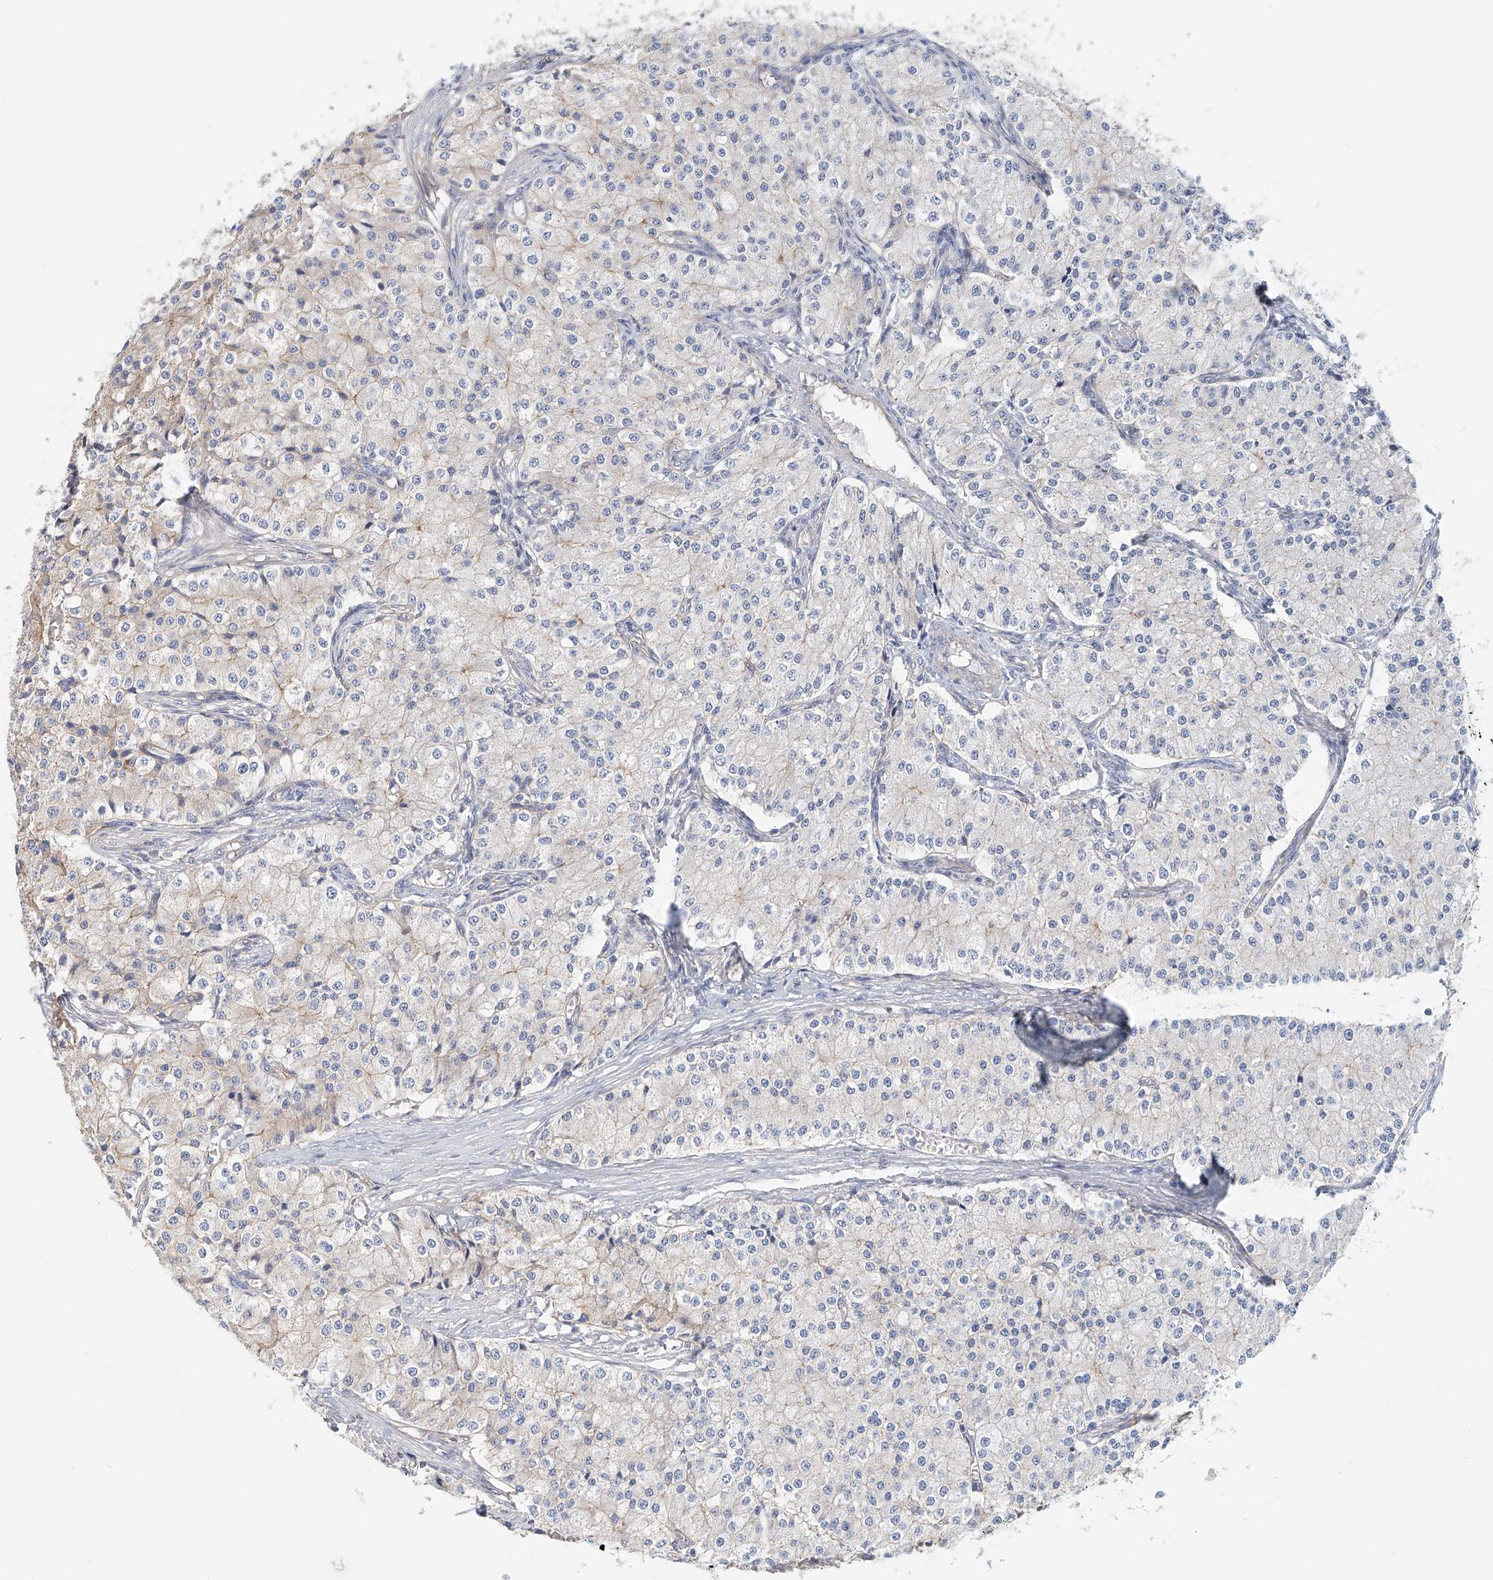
{"staining": {"intensity": "negative", "quantity": "none", "location": "none"}, "tissue": "carcinoid", "cell_type": "Tumor cells", "image_type": "cancer", "snomed": [{"axis": "morphology", "description": "Carcinoid, malignant, NOS"}, {"axis": "topography", "description": "Colon"}], "caption": "The immunohistochemistry (IHC) micrograph has no significant positivity in tumor cells of carcinoid (malignant) tissue.", "gene": "FRYL", "patient": {"sex": "female", "age": 52}}